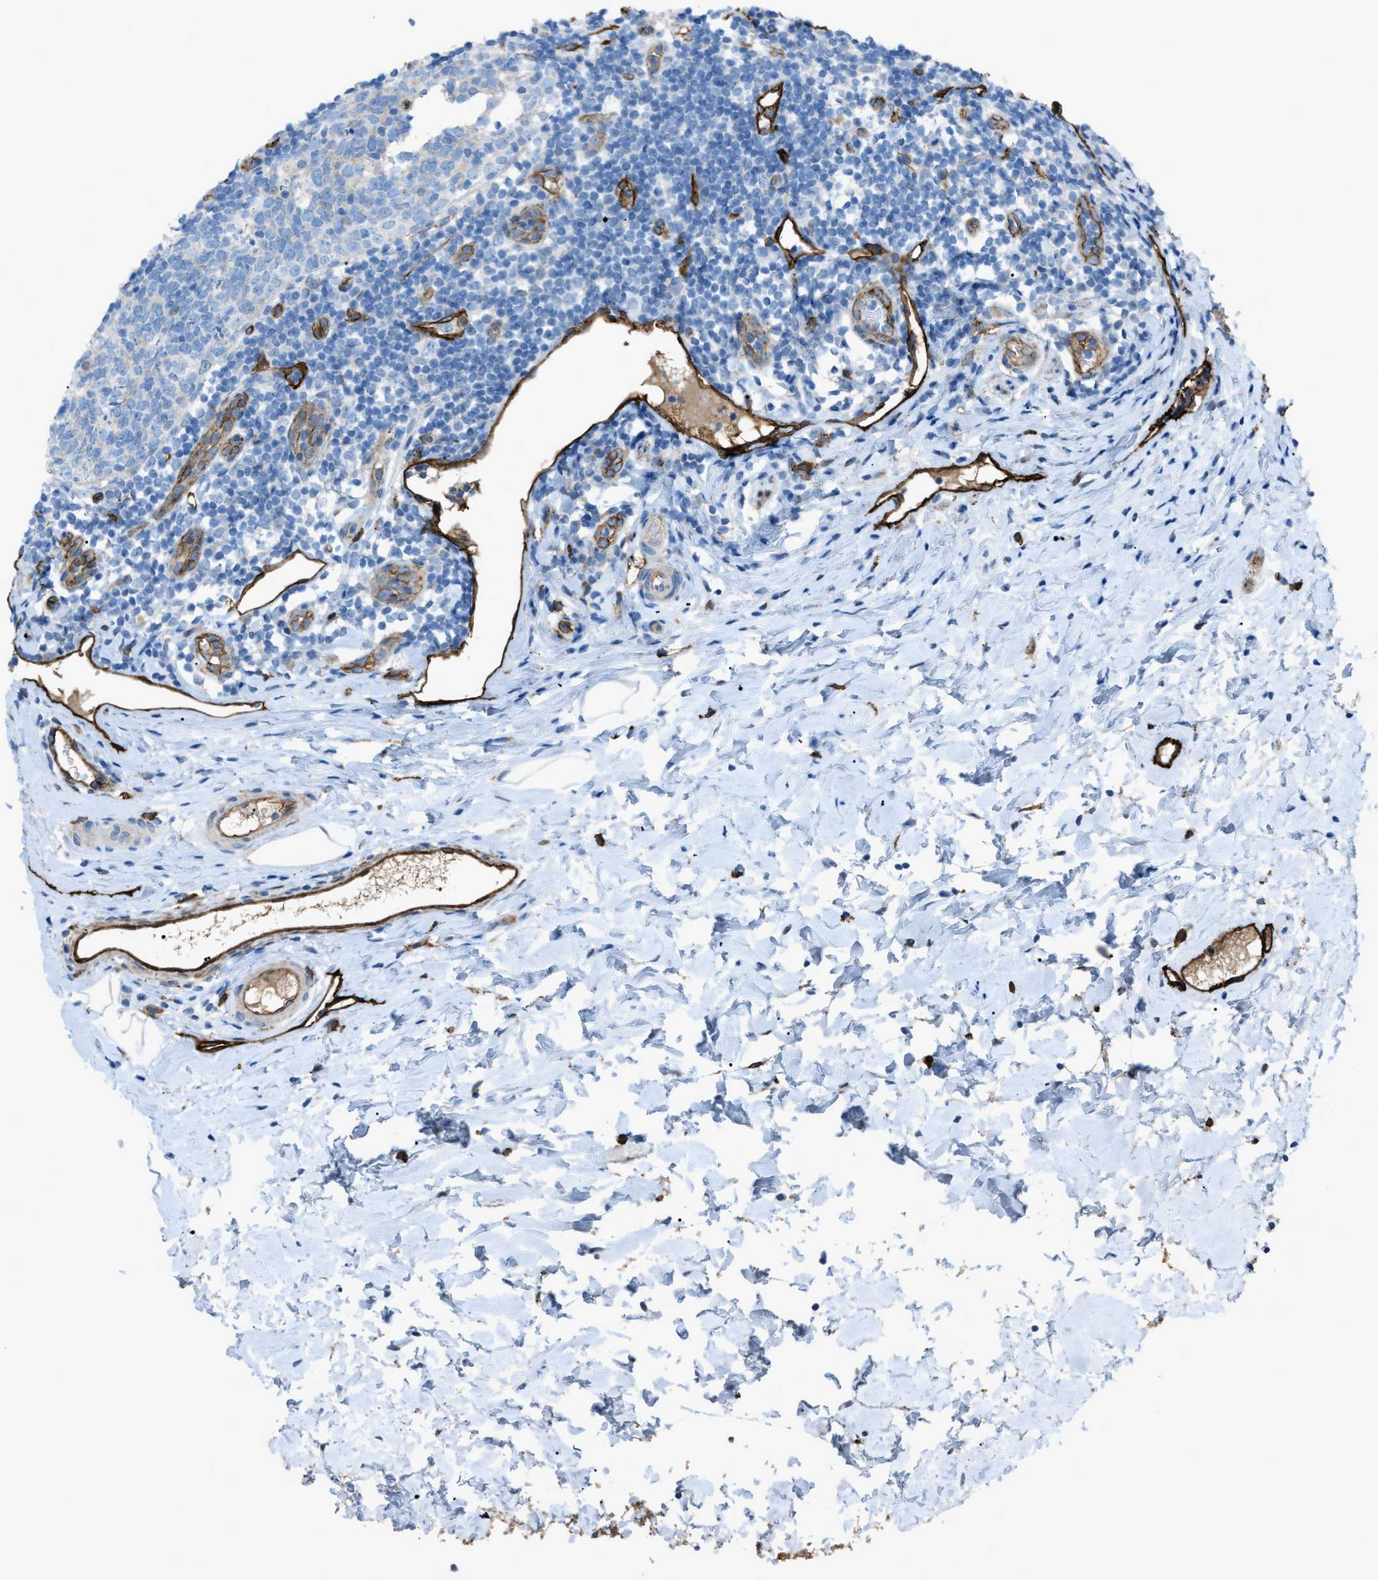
{"staining": {"intensity": "weak", "quantity": "<25%", "location": "cytoplasmic/membranous"}, "tissue": "appendix", "cell_type": "Glandular cells", "image_type": "normal", "snomed": [{"axis": "morphology", "description": "Normal tissue, NOS"}, {"axis": "topography", "description": "Appendix"}], "caption": "There is no significant expression in glandular cells of appendix. Brightfield microscopy of immunohistochemistry (IHC) stained with DAB (3,3'-diaminobenzidine) (brown) and hematoxylin (blue), captured at high magnification.", "gene": "SLC22A15", "patient": {"sex": "female", "age": 20}}